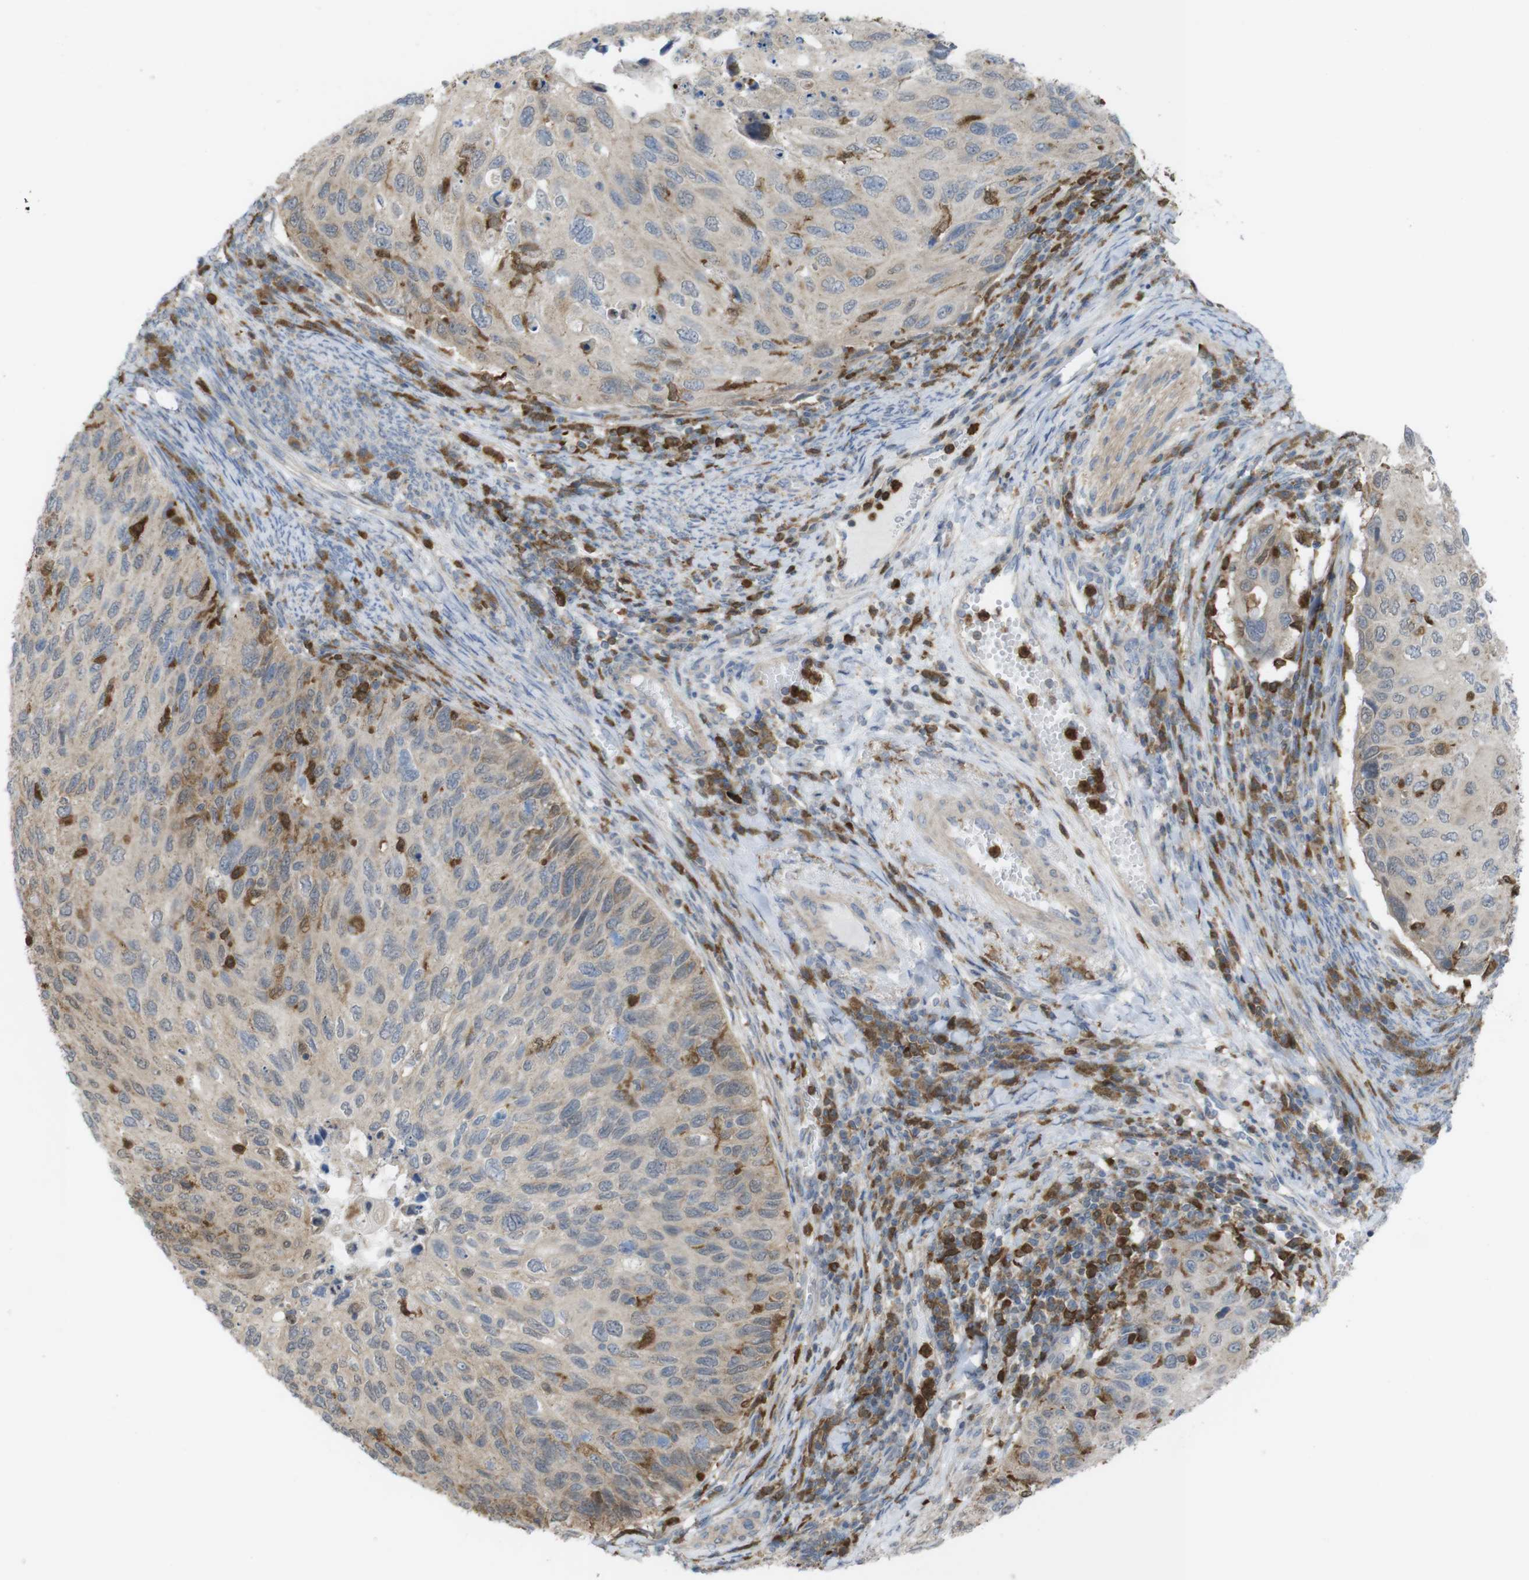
{"staining": {"intensity": "weak", "quantity": ">75%", "location": "cytoplasmic/membranous"}, "tissue": "cervical cancer", "cell_type": "Tumor cells", "image_type": "cancer", "snomed": [{"axis": "morphology", "description": "Squamous cell carcinoma, NOS"}, {"axis": "topography", "description": "Cervix"}], "caption": "Brown immunohistochemical staining in cervical squamous cell carcinoma exhibits weak cytoplasmic/membranous positivity in approximately >75% of tumor cells.", "gene": "PRKCD", "patient": {"sex": "female", "age": 70}}